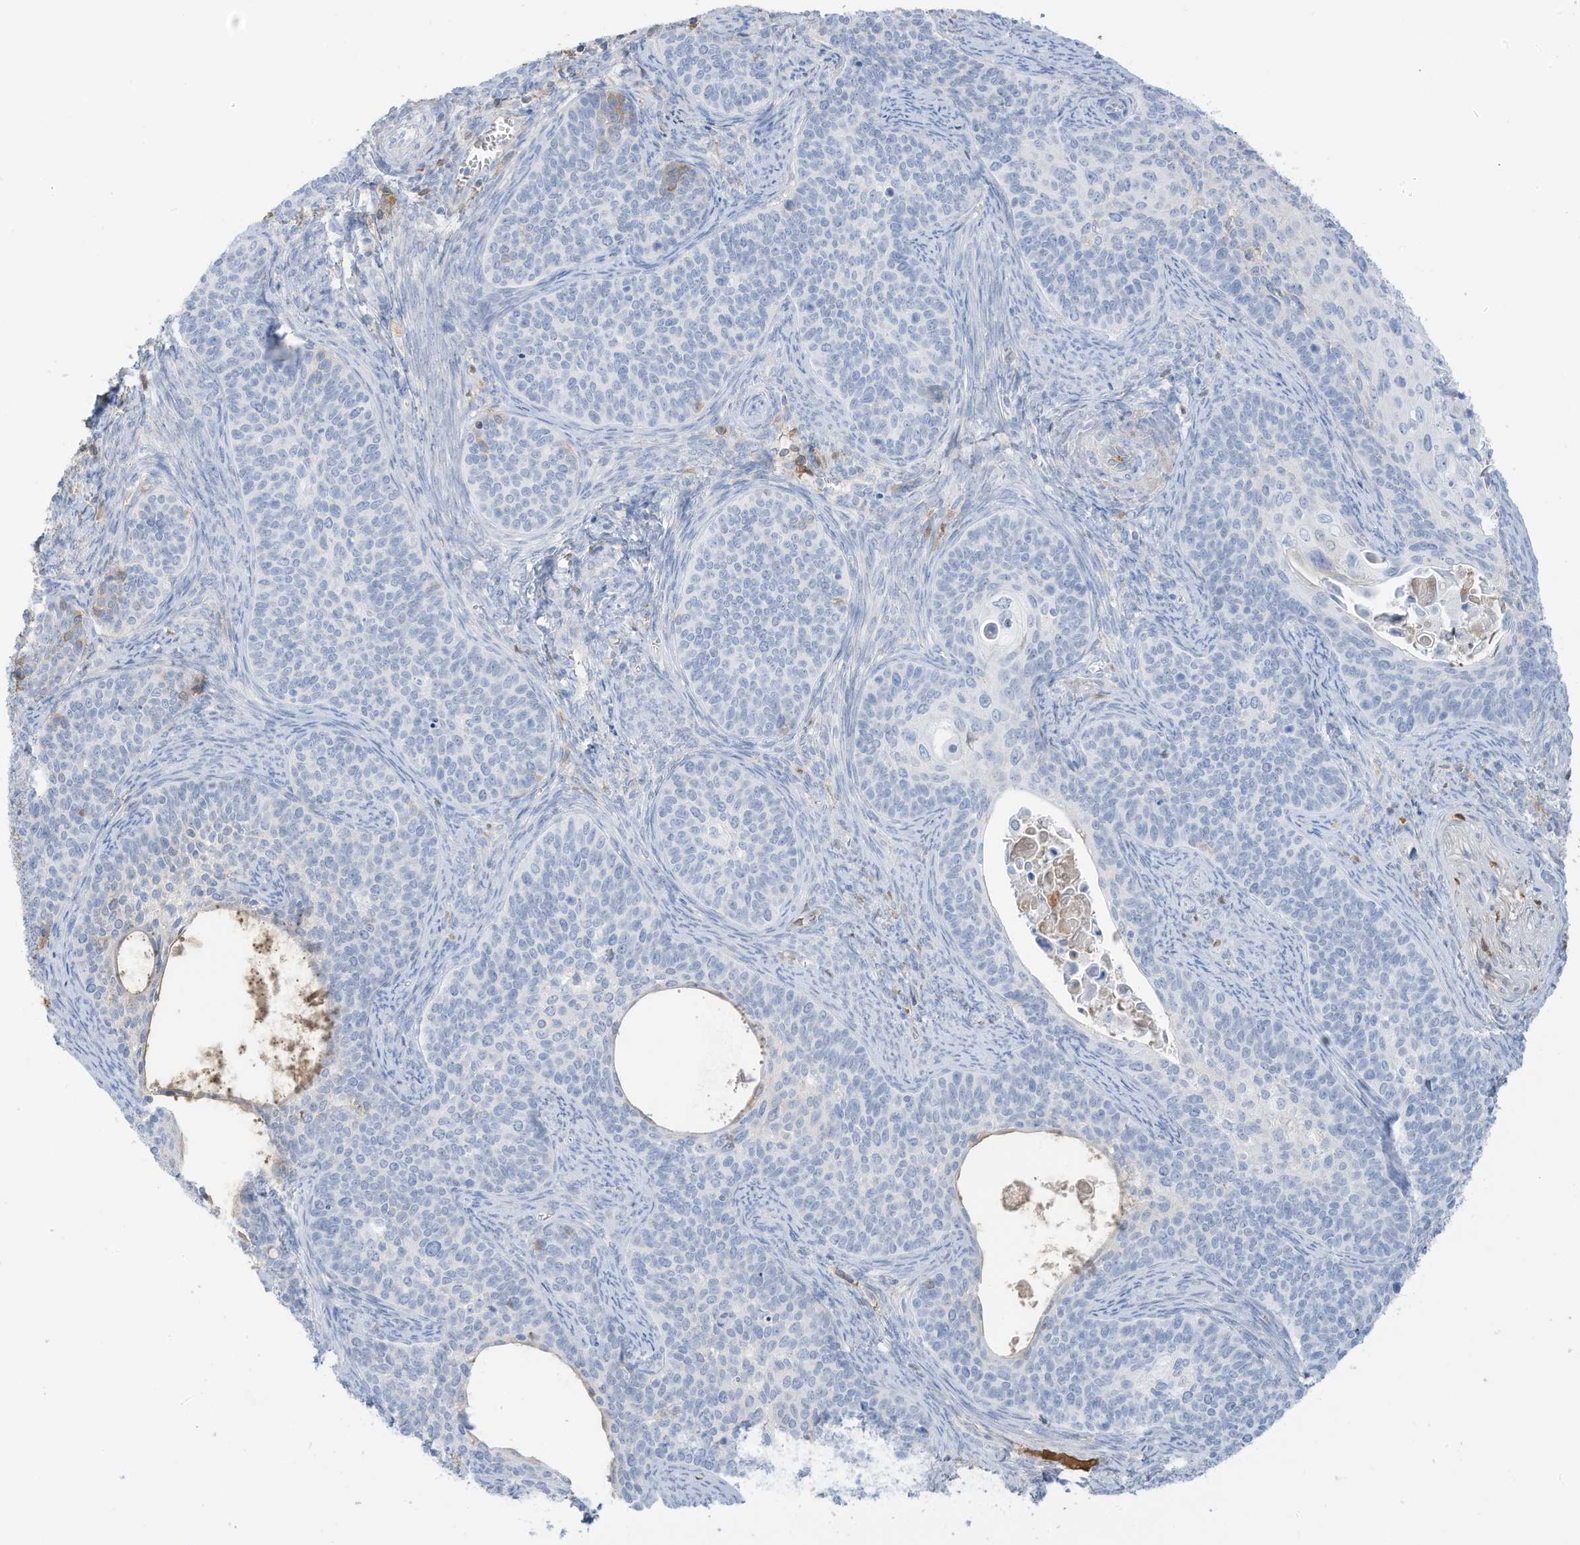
{"staining": {"intensity": "negative", "quantity": "none", "location": "none"}, "tissue": "cervical cancer", "cell_type": "Tumor cells", "image_type": "cancer", "snomed": [{"axis": "morphology", "description": "Squamous cell carcinoma, NOS"}, {"axis": "topography", "description": "Cervix"}], "caption": "Immunohistochemistry (IHC) micrograph of neoplastic tissue: cervical squamous cell carcinoma stained with DAB (3,3'-diaminobenzidine) demonstrates no significant protein positivity in tumor cells. The staining is performed using DAB (3,3'-diaminobenzidine) brown chromogen with nuclei counter-stained in using hematoxylin.", "gene": "HSD17B13", "patient": {"sex": "female", "age": 33}}